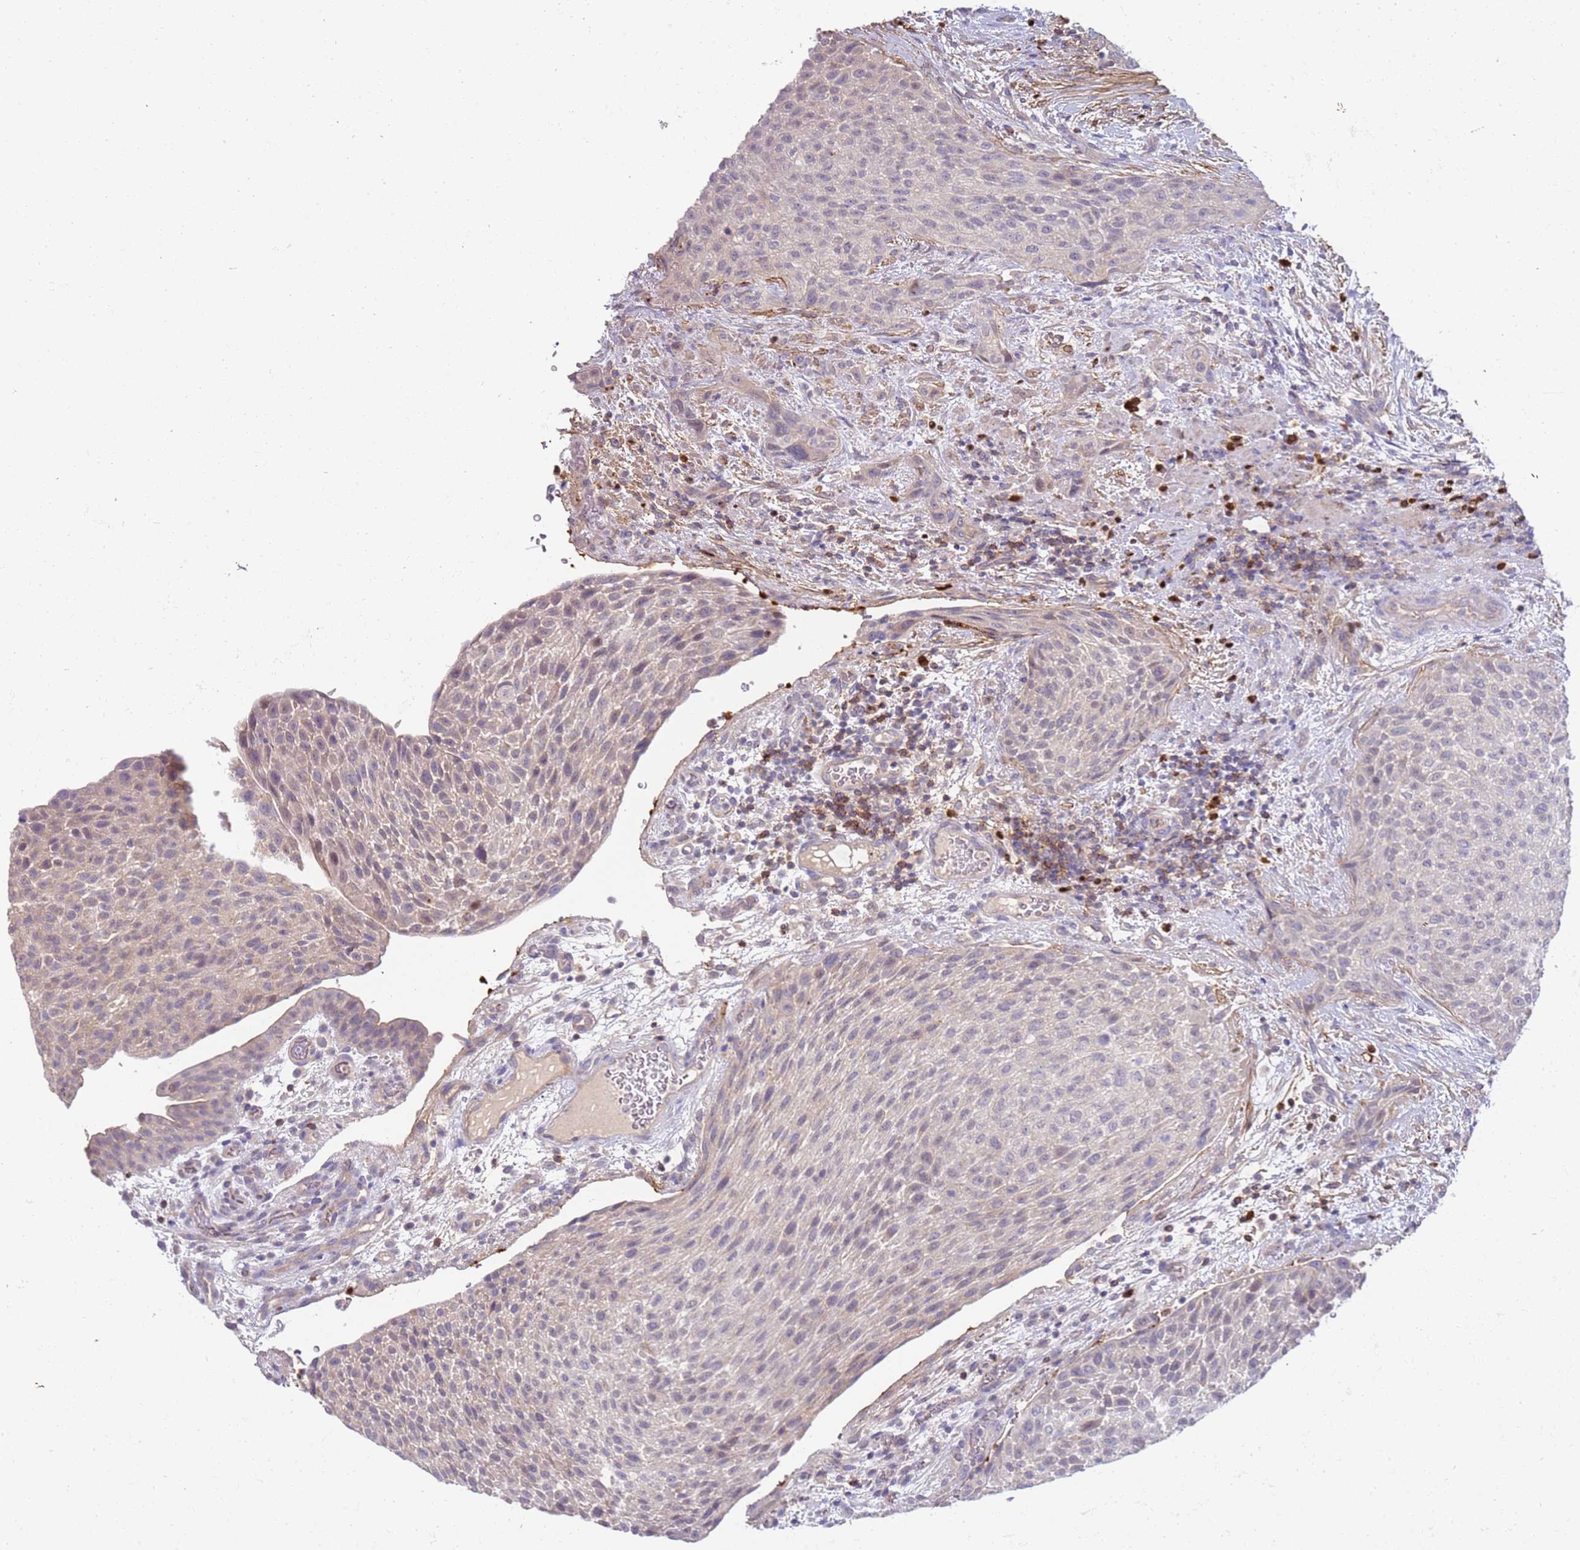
{"staining": {"intensity": "negative", "quantity": "none", "location": "none"}, "tissue": "urothelial cancer", "cell_type": "Tumor cells", "image_type": "cancer", "snomed": [{"axis": "morphology", "description": "Normal tissue, NOS"}, {"axis": "morphology", "description": "Urothelial carcinoma, NOS"}, {"axis": "topography", "description": "Urinary bladder"}, {"axis": "topography", "description": "Peripheral nerve tissue"}], "caption": "There is no significant positivity in tumor cells of transitional cell carcinoma. Brightfield microscopy of immunohistochemistry stained with DAB (brown) and hematoxylin (blue), captured at high magnification.", "gene": "STK25", "patient": {"sex": "male", "age": 35}}